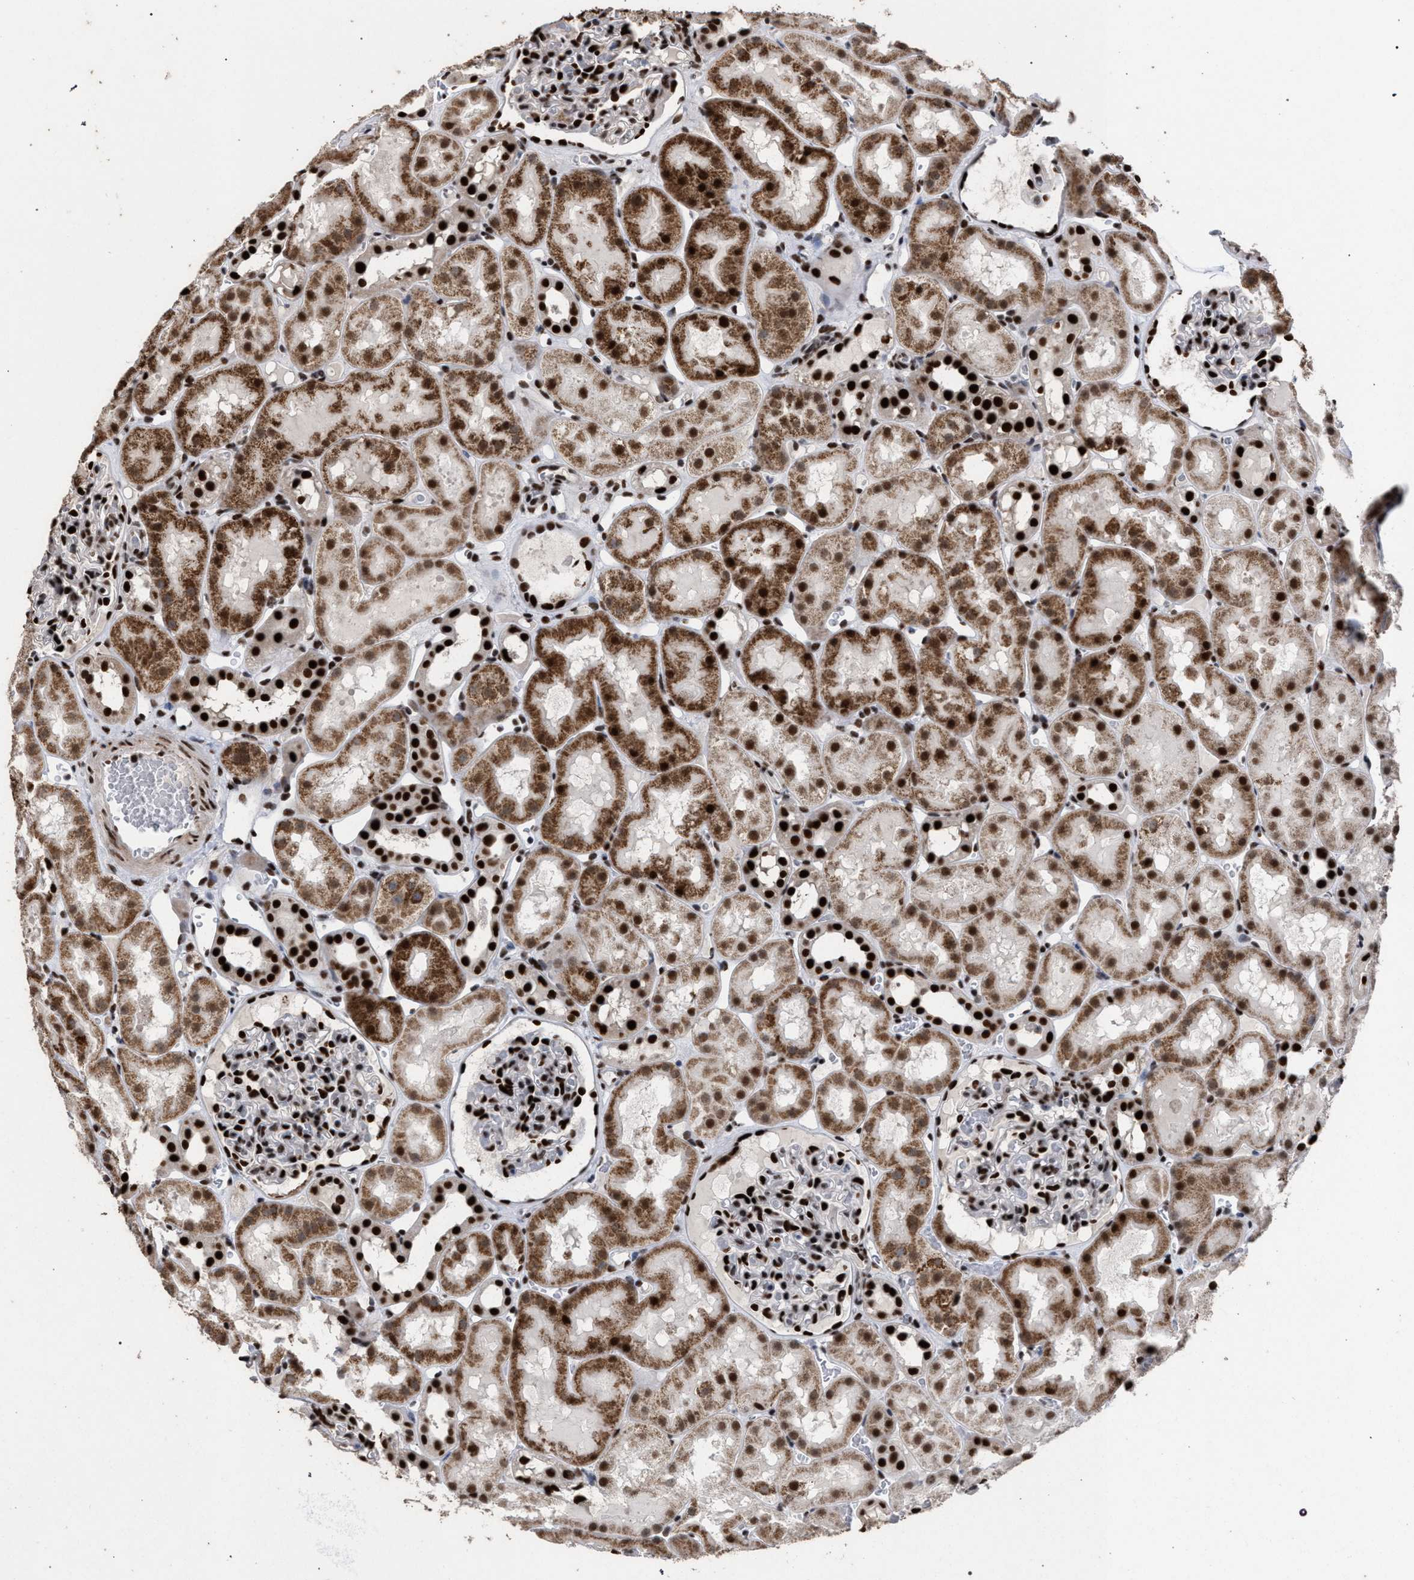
{"staining": {"intensity": "strong", "quantity": ">75%", "location": "nuclear"}, "tissue": "kidney", "cell_type": "Cells in glomeruli", "image_type": "normal", "snomed": [{"axis": "morphology", "description": "Normal tissue, NOS"}, {"axis": "topography", "description": "Kidney"}, {"axis": "topography", "description": "Urinary bladder"}], "caption": "Strong nuclear expression for a protein is present in about >75% of cells in glomeruli of benign kidney using immunohistochemistry.", "gene": "TP53BP1", "patient": {"sex": "male", "age": 16}}